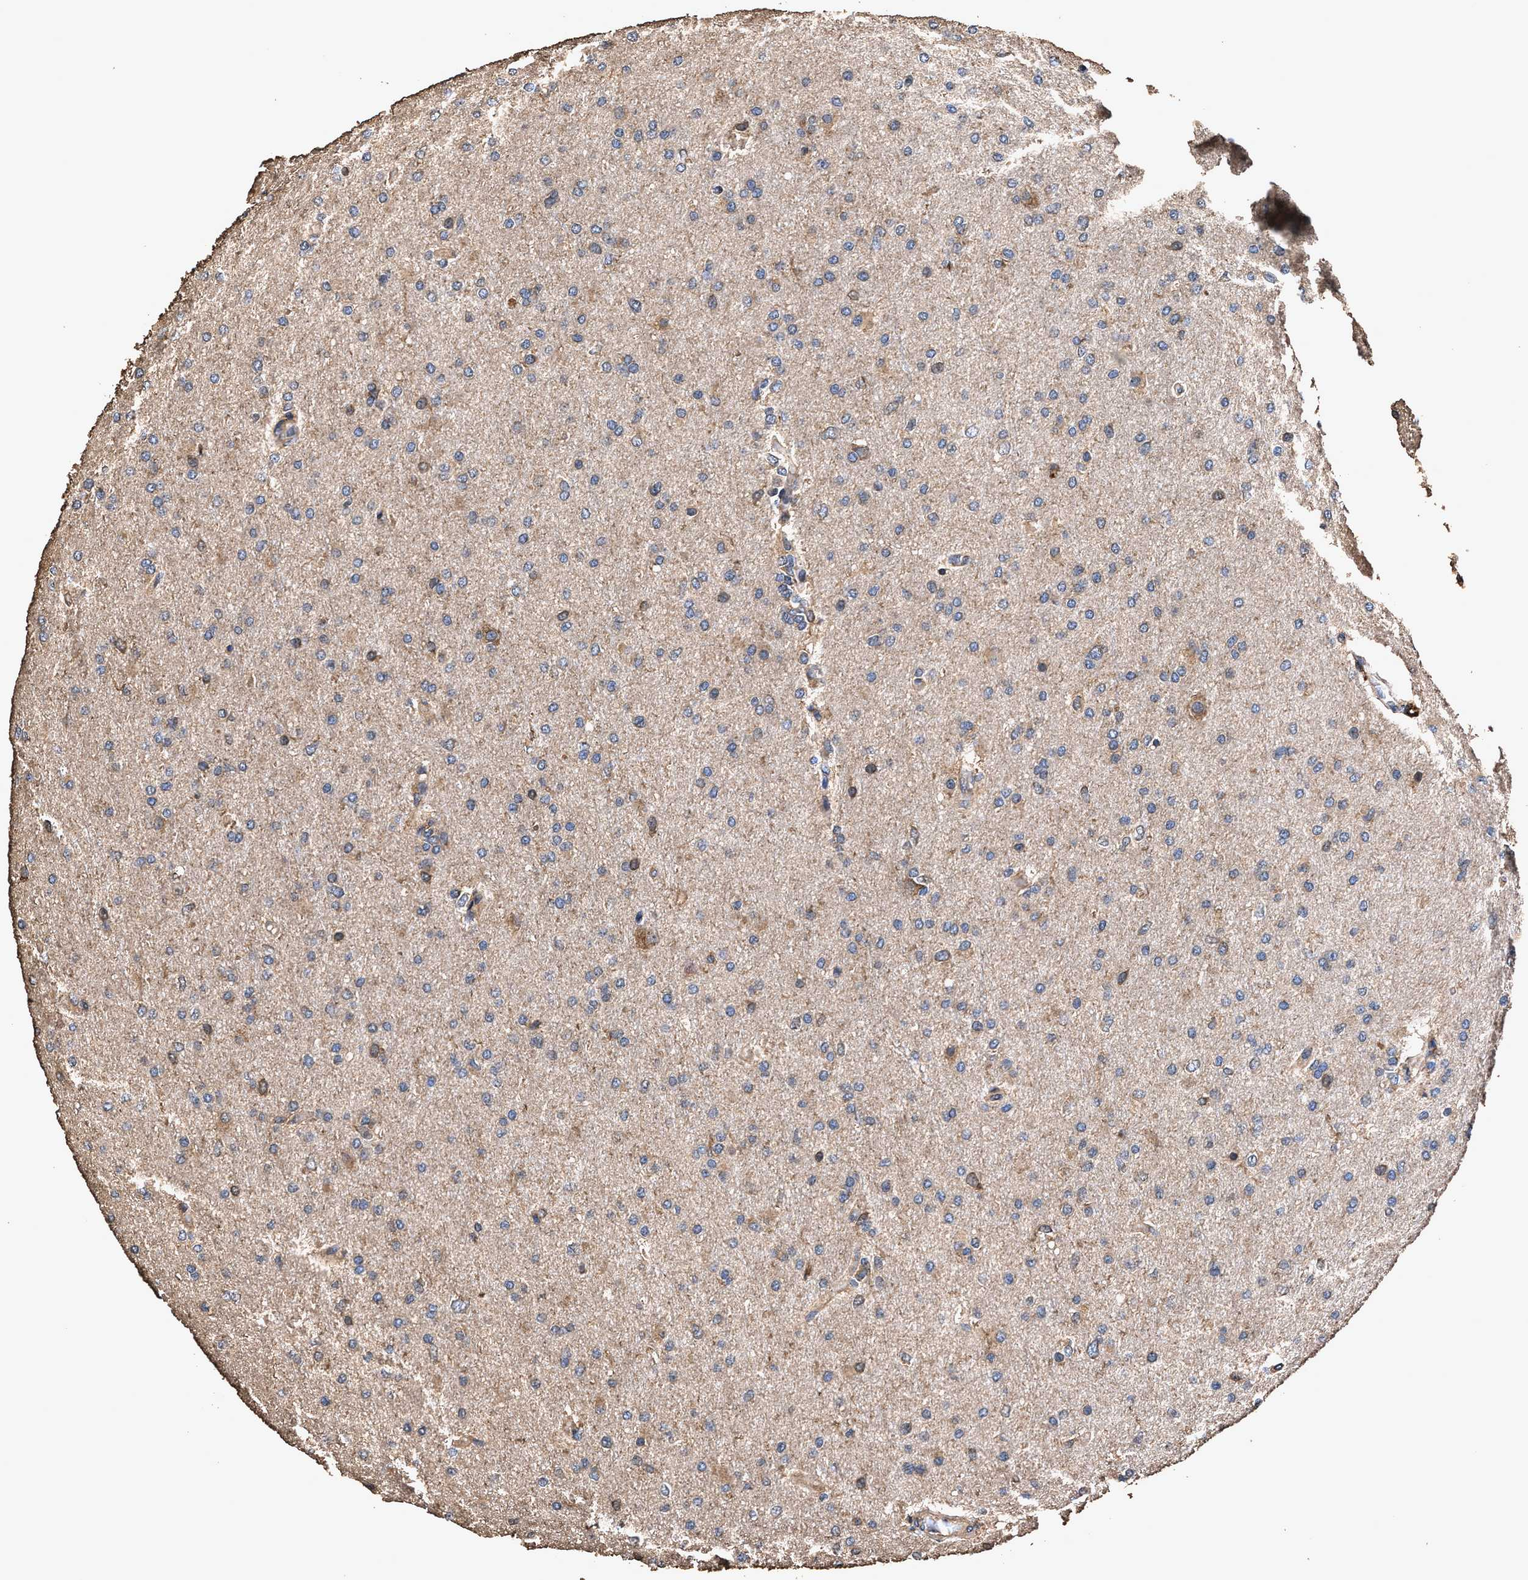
{"staining": {"intensity": "moderate", "quantity": "<25%", "location": "cytoplasmic/membranous"}, "tissue": "glioma", "cell_type": "Tumor cells", "image_type": "cancer", "snomed": [{"axis": "morphology", "description": "Glioma, malignant, High grade"}, {"axis": "topography", "description": "Cerebral cortex"}], "caption": "Protein expression analysis of glioma demonstrates moderate cytoplasmic/membranous expression in approximately <25% of tumor cells.", "gene": "ZMYND19", "patient": {"sex": "female", "age": 36}}